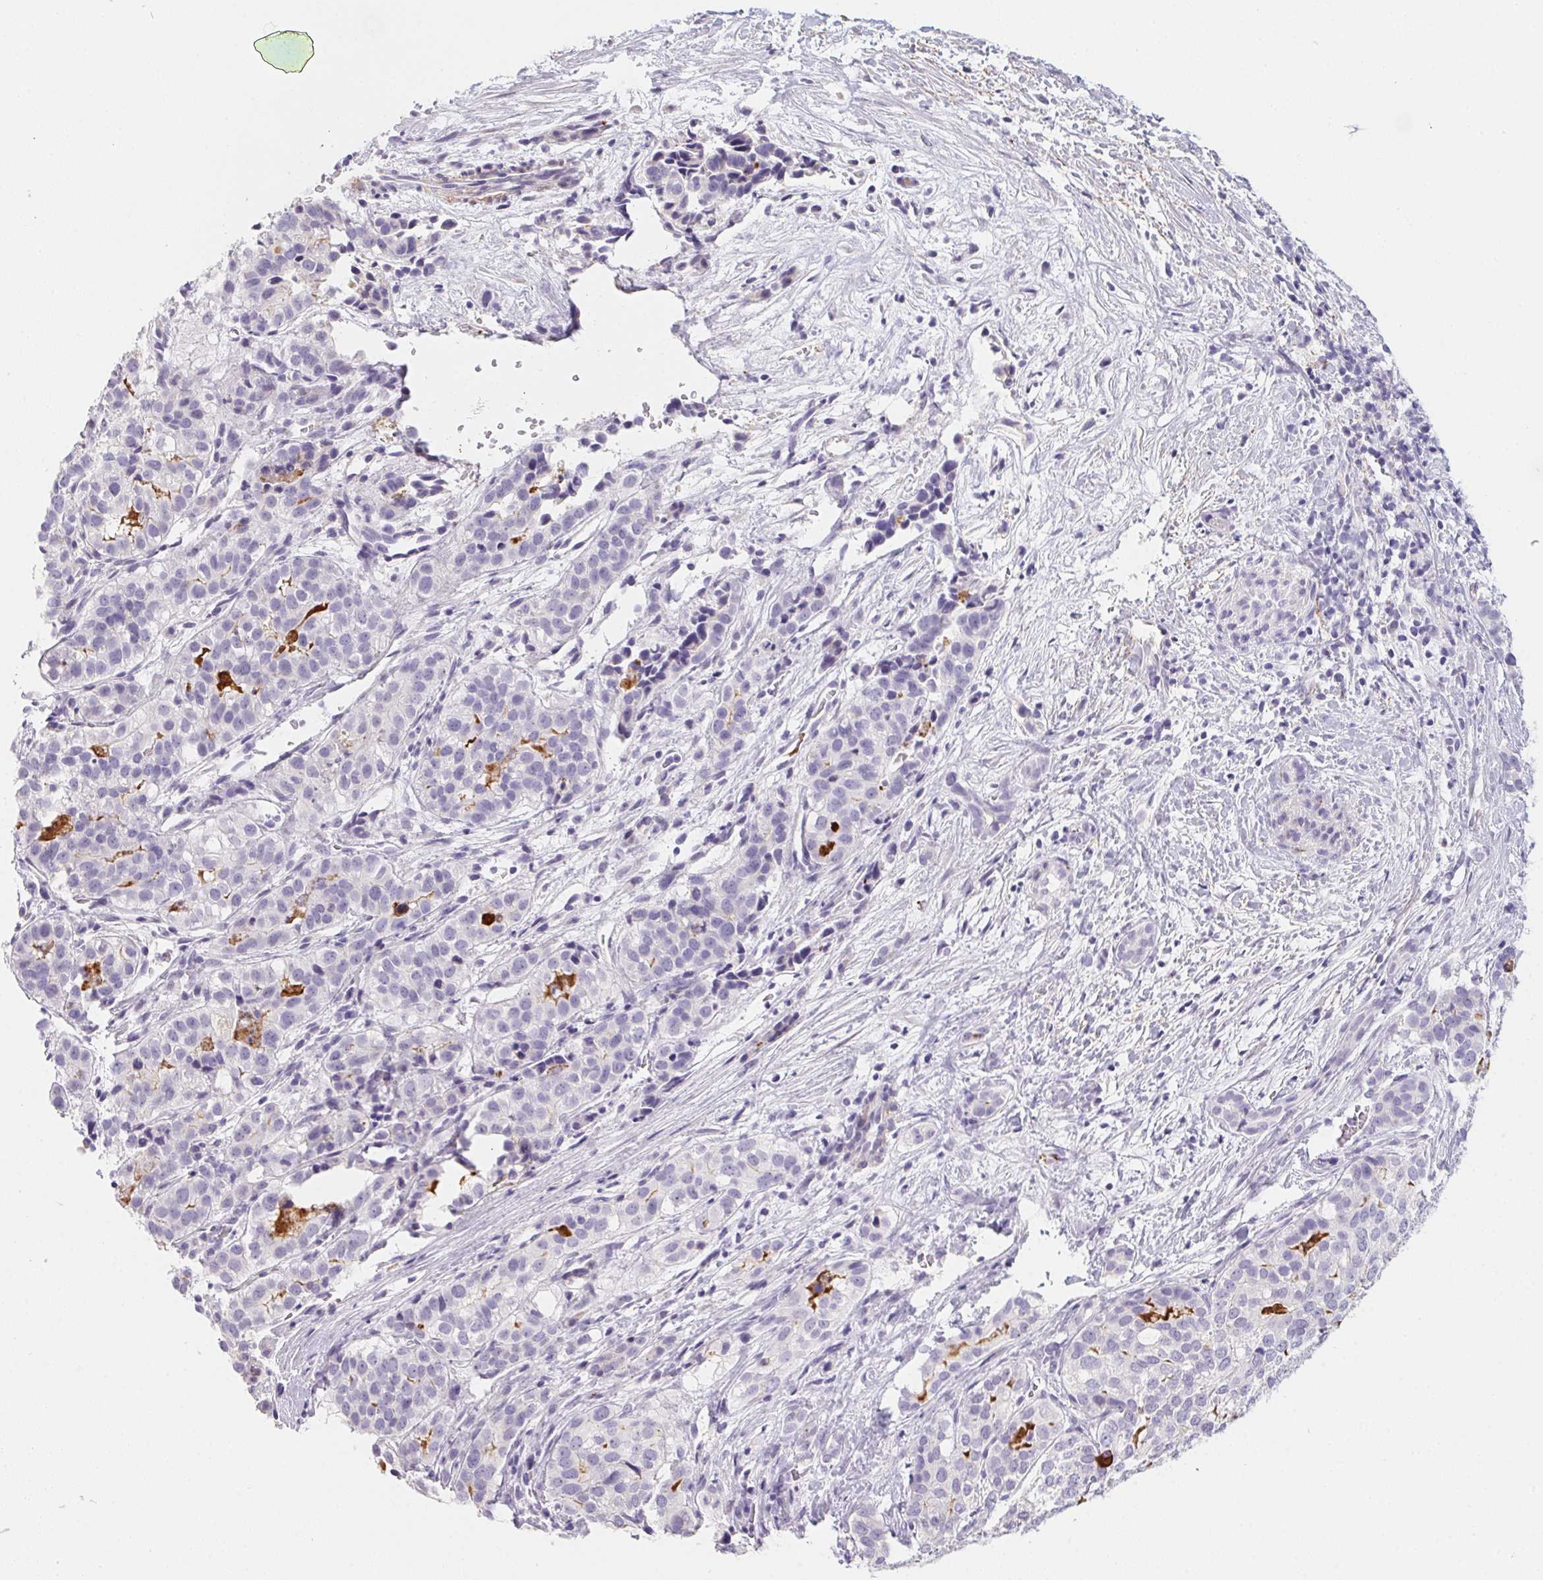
{"staining": {"intensity": "negative", "quantity": "none", "location": "none"}, "tissue": "liver cancer", "cell_type": "Tumor cells", "image_type": "cancer", "snomed": [{"axis": "morphology", "description": "Cholangiocarcinoma"}, {"axis": "topography", "description": "Liver"}], "caption": "There is no significant expression in tumor cells of liver cholangiocarcinoma.", "gene": "MYL4", "patient": {"sex": "male", "age": 56}}